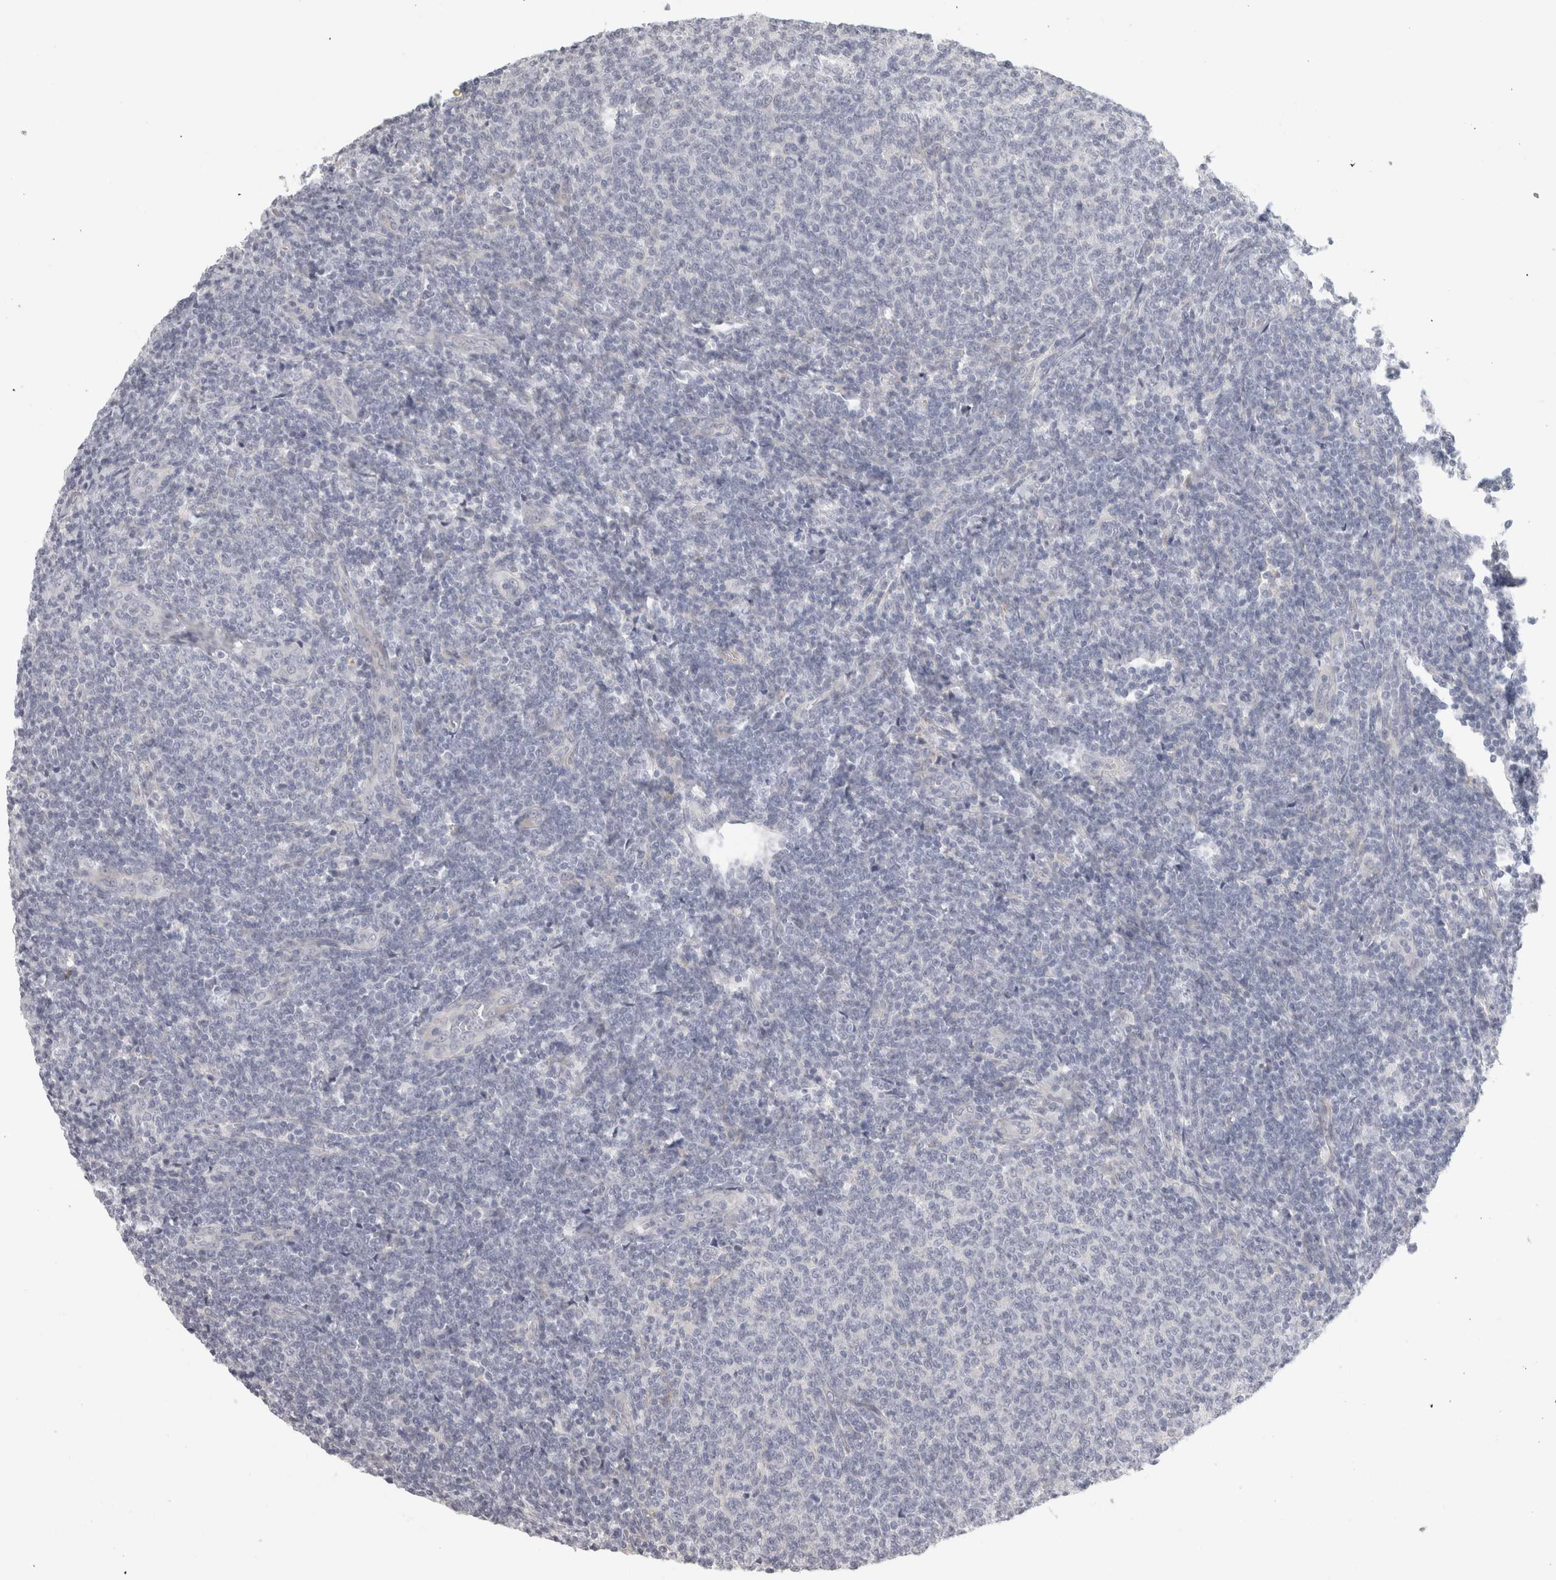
{"staining": {"intensity": "negative", "quantity": "none", "location": "none"}, "tissue": "lymphoma", "cell_type": "Tumor cells", "image_type": "cancer", "snomed": [{"axis": "morphology", "description": "Malignant lymphoma, non-Hodgkin's type, Low grade"}, {"axis": "topography", "description": "Lymph node"}], "caption": "Tumor cells show no significant protein expression in low-grade malignant lymphoma, non-Hodgkin's type.", "gene": "FBLIM1", "patient": {"sex": "male", "age": 66}}